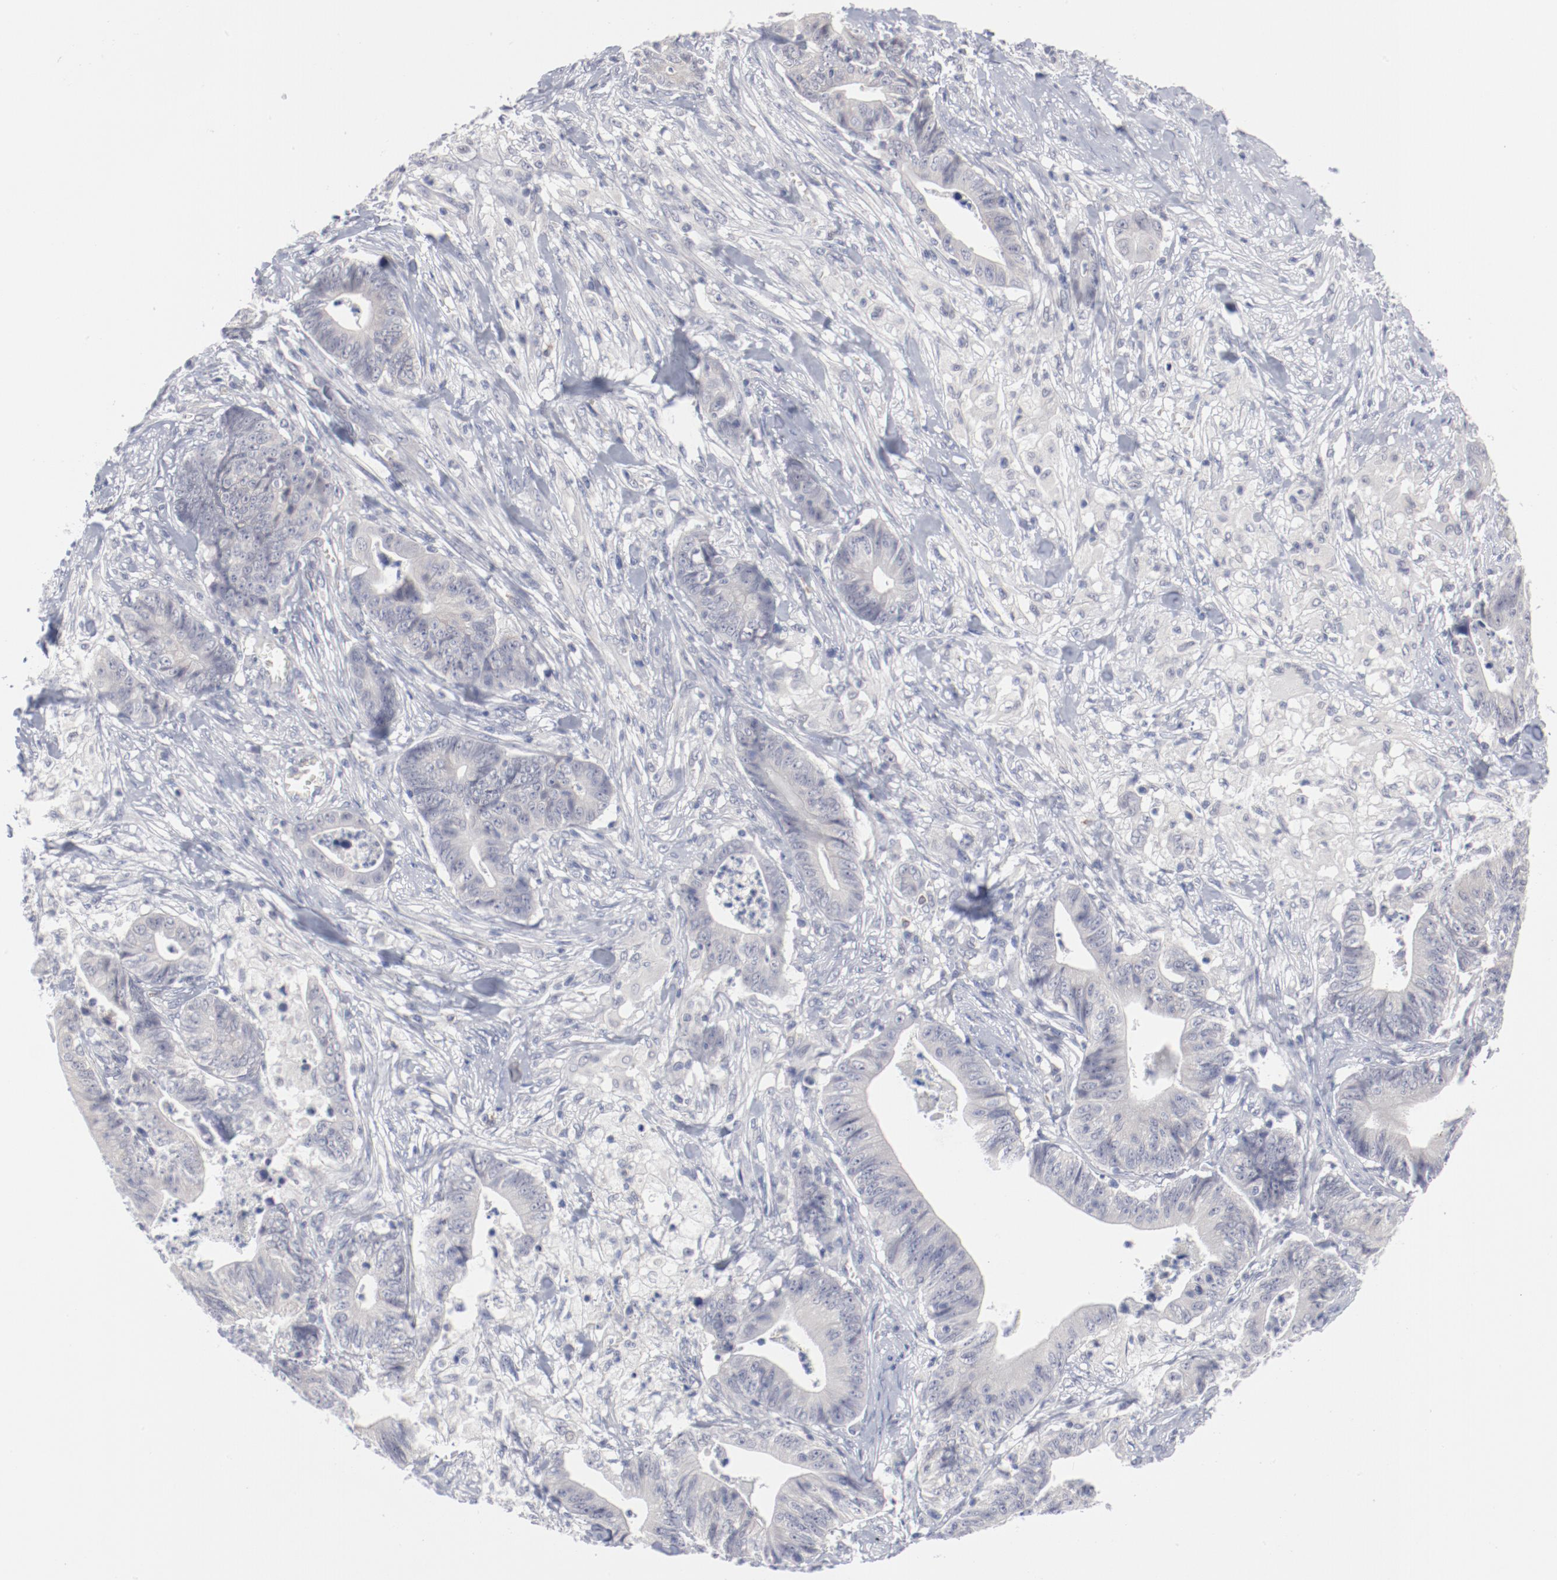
{"staining": {"intensity": "negative", "quantity": "none", "location": "none"}, "tissue": "stomach cancer", "cell_type": "Tumor cells", "image_type": "cancer", "snomed": [{"axis": "morphology", "description": "Adenocarcinoma, NOS"}, {"axis": "topography", "description": "Stomach, lower"}], "caption": "Immunohistochemistry (IHC) photomicrograph of neoplastic tissue: human stomach cancer (adenocarcinoma) stained with DAB demonstrates no significant protein expression in tumor cells. (Brightfield microscopy of DAB (3,3'-diaminobenzidine) IHC at high magnification).", "gene": "SH3BGR", "patient": {"sex": "female", "age": 86}}